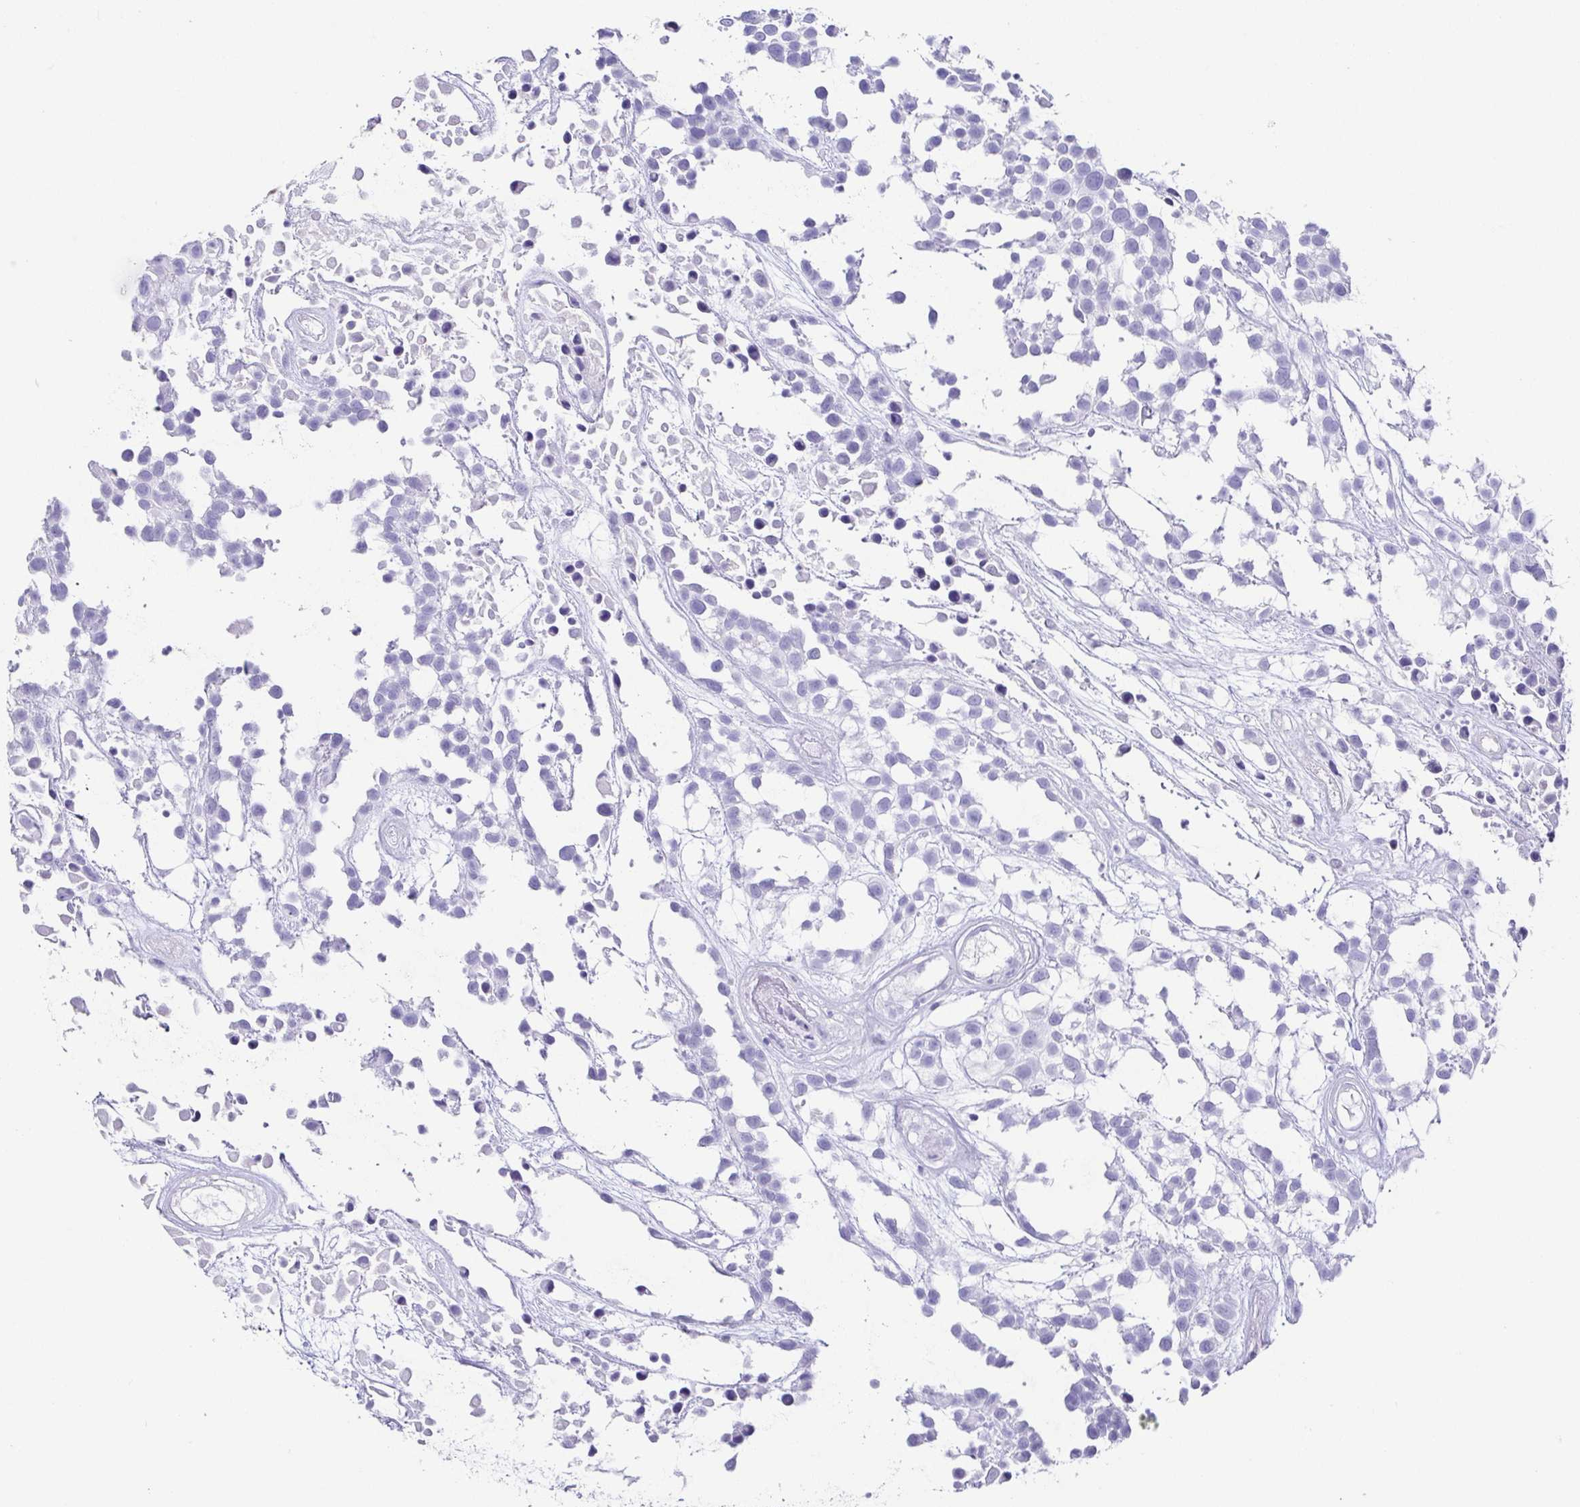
{"staining": {"intensity": "negative", "quantity": "none", "location": "none"}, "tissue": "urothelial cancer", "cell_type": "Tumor cells", "image_type": "cancer", "snomed": [{"axis": "morphology", "description": "Urothelial carcinoma, High grade"}, {"axis": "topography", "description": "Urinary bladder"}], "caption": "Immunohistochemistry (IHC) of high-grade urothelial carcinoma exhibits no expression in tumor cells.", "gene": "CD164L2", "patient": {"sex": "male", "age": 56}}